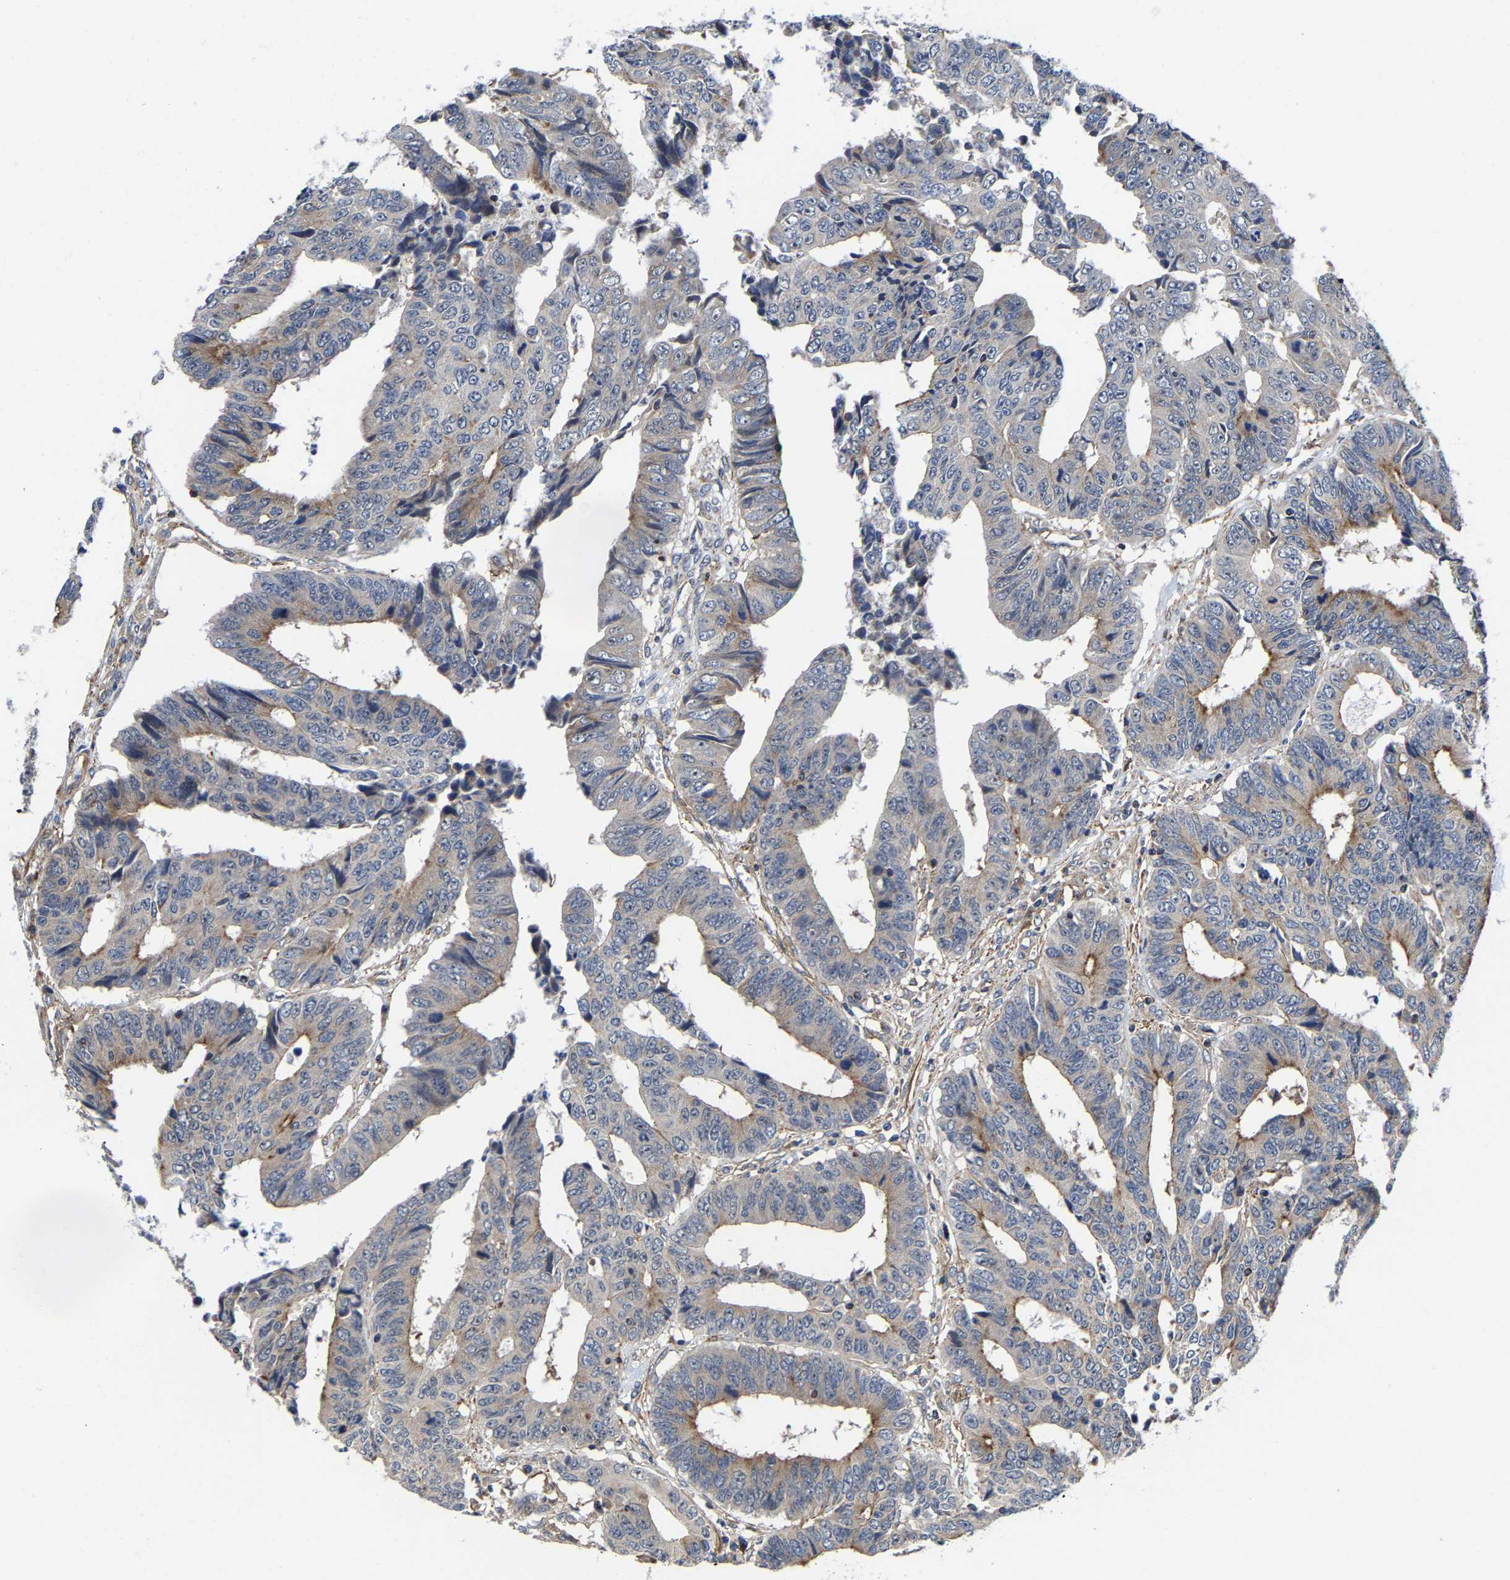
{"staining": {"intensity": "weak", "quantity": "25%-75%", "location": "cytoplasmic/membranous"}, "tissue": "colorectal cancer", "cell_type": "Tumor cells", "image_type": "cancer", "snomed": [{"axis": "morphology", "description": "Adenocarcinoma, NOS"}, {"axis": "topography", "description": "Rectum"}], "caption": "The micrograph reveals staining of colorectal adenocarcinoma, revealing weak cytoplasmic/membranous protein expression (brown color) within tumor cells.", "gene": "PFKFB3", "patient": {"sex": "male", "age": 84}}